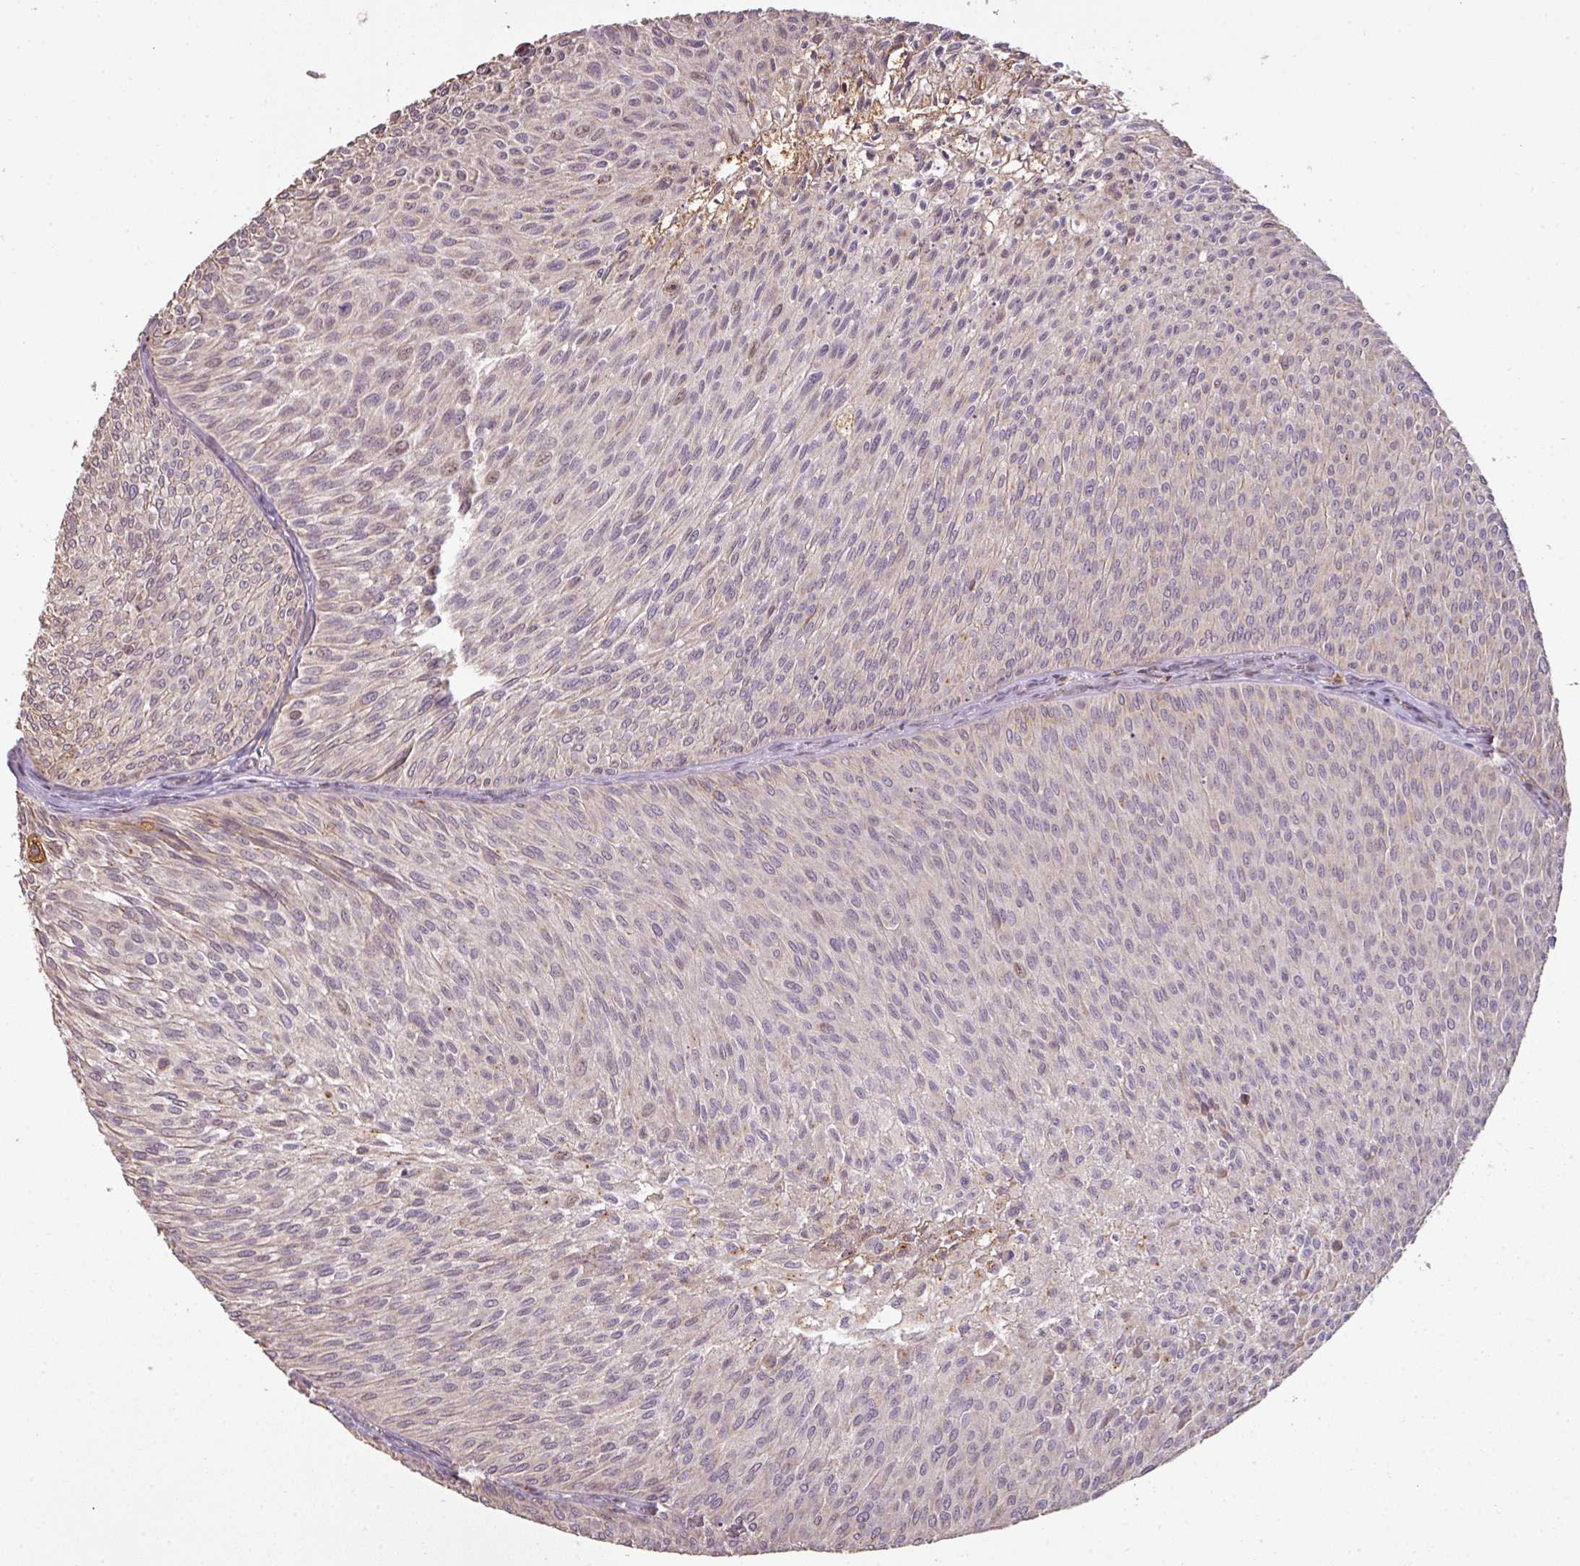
{"staining": {"intensity": "weak", "quantity": "25%-75%", "location": "cytoplasmic/membranous"}, "tissue": "urothelial cancer", "cell_type": "Tumor cells", "image_type": "cancer", "snomed": [{"axis": "morphology", "description": "Urothelial carcinoma, Low grade"}, {"axis": "topography", "description": "Urinary bladder"}], "caption": "Immunohistochemistry image of urothelial carcinoma (low-grade) stained for a protein (brown), which exhibits low levels of weak cytoplasmic/membranous expression in about 25%-75% of tumor cells.", "gene": "CXCR5", "patient": {"sex": "male", "age": 91}}